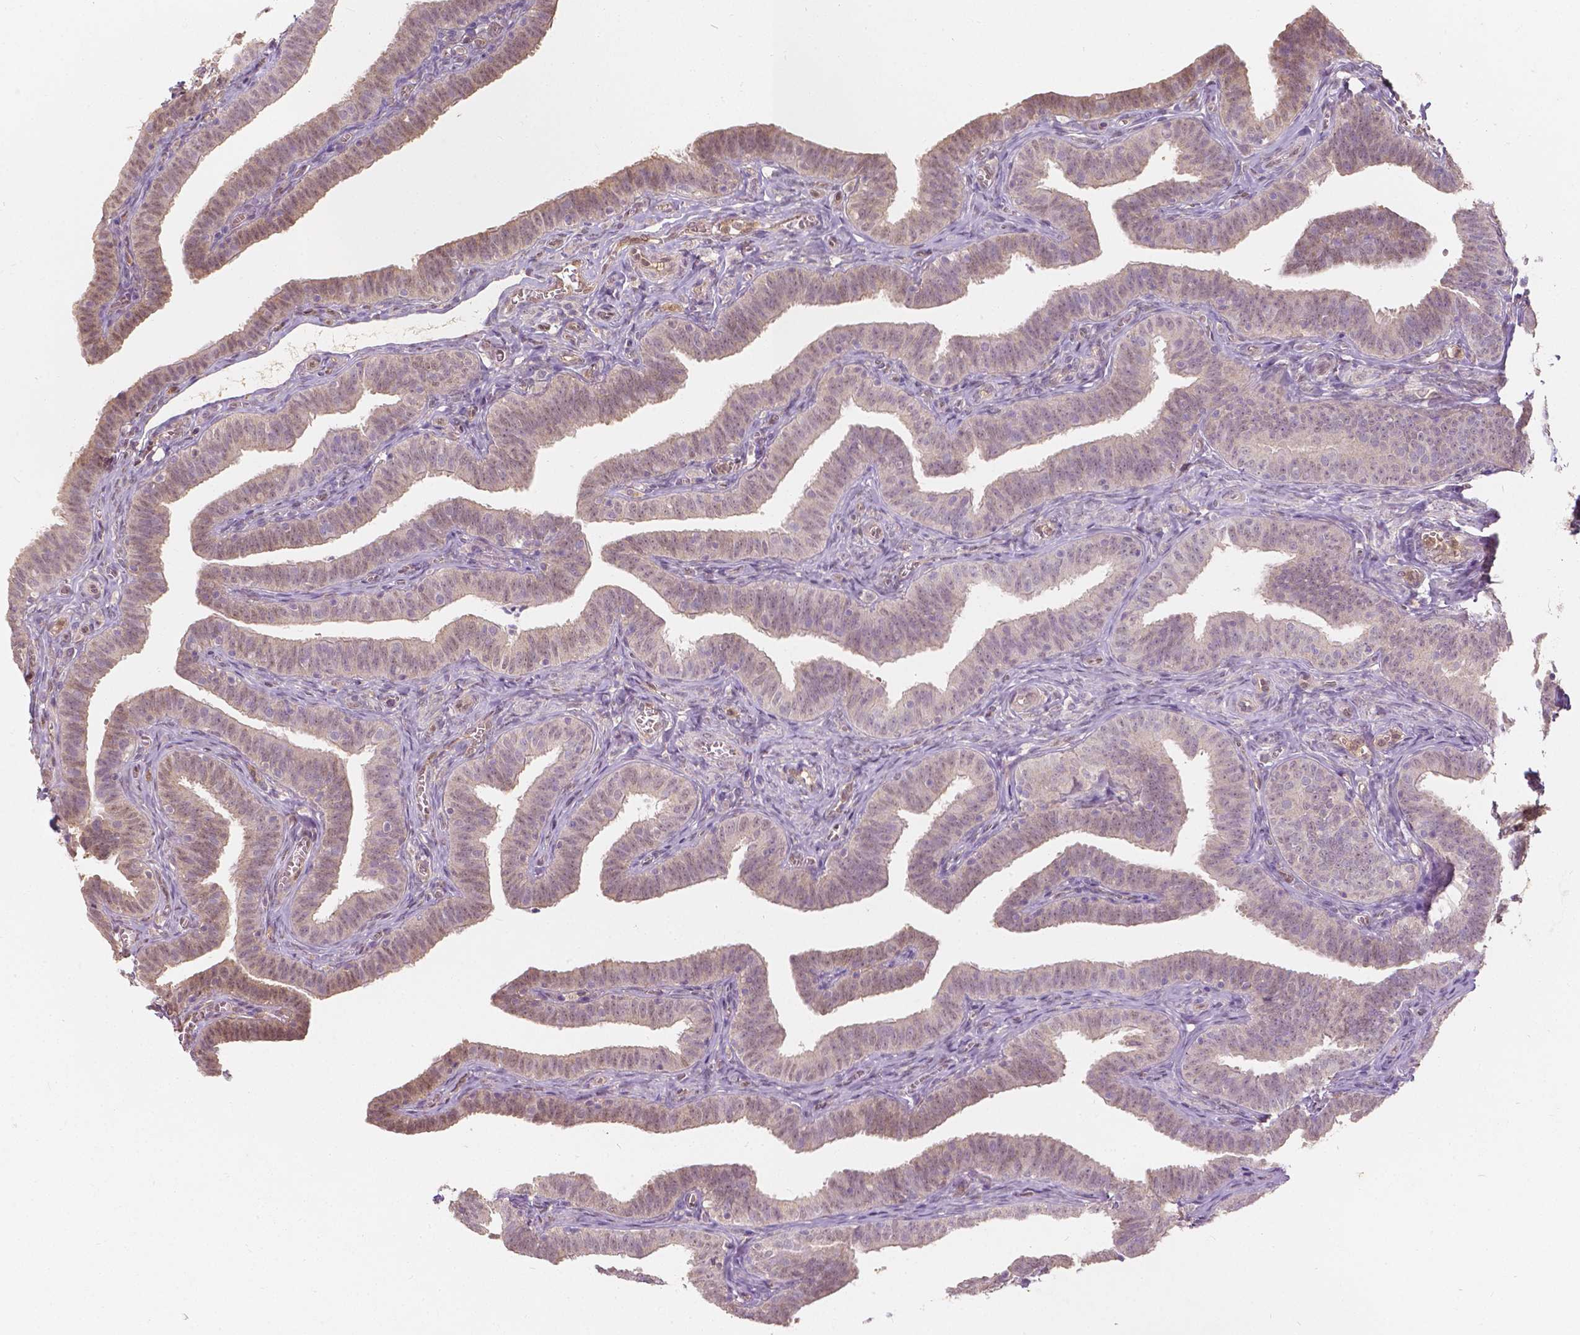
{"staining": {"intensity": "weak", "quantity": "25%-75%", "location": "nuclear"}, "tissue": "fallopian tube", "cell_type": "Glandular cells", "image_type": "normal", "snomed": [{"axis": "morphology", "description": "Normal tissue, NOS"}, {"axis": "topography", "description": "Fallopian tube"}], "caption": "Glandular cells demonstrate weak nuclear staining in approximately 25%-75% of cells in unremarkable fallopian tube. (DAB IHC, brown staining for protein, blue staining for nuclei).", "gene": "NAPRT", "patient": {"sex": "female", "age": 25}}